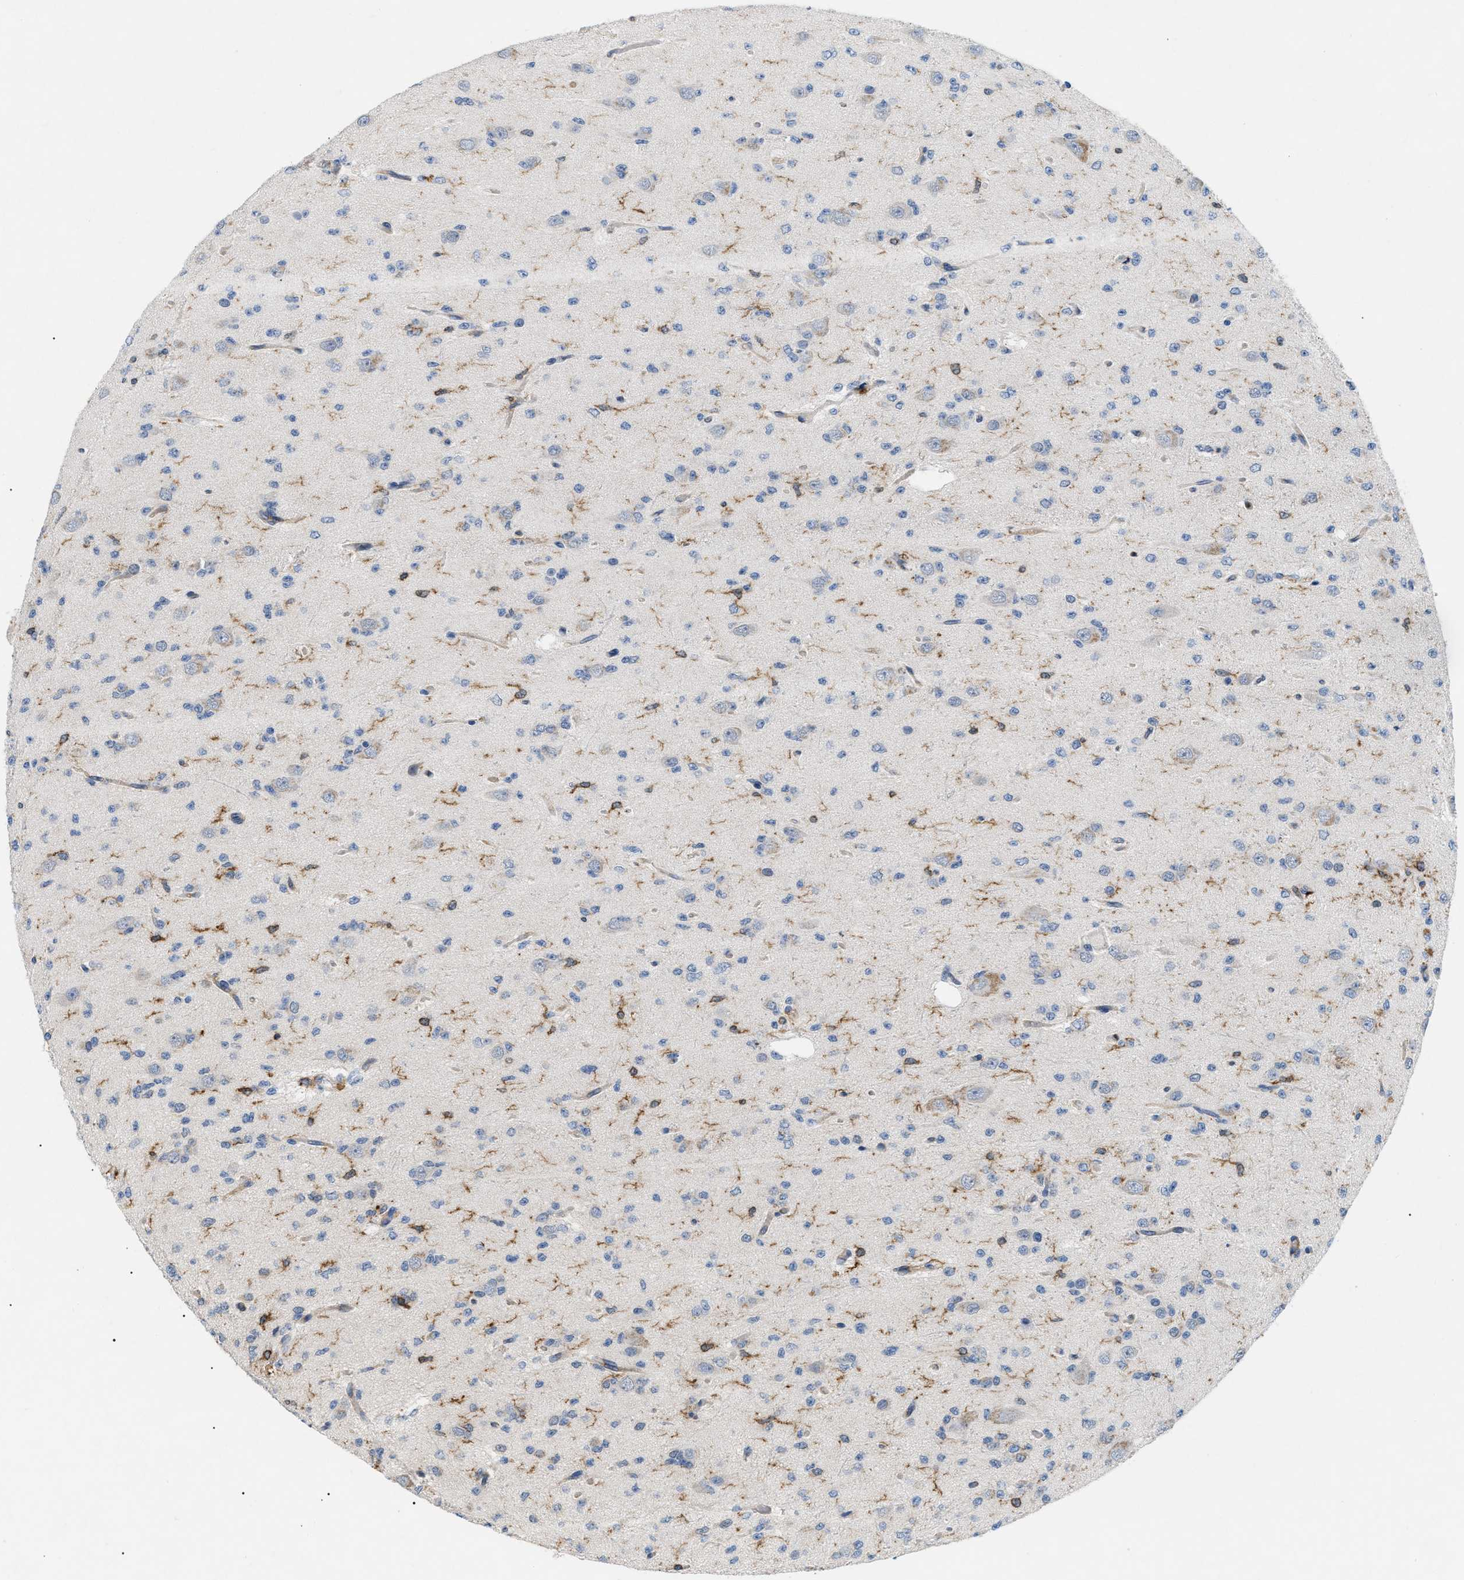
{"staining": {"intensity": "negative", "quantity": "none", "location": "none"}, "tissue": "glioma", "cell_type": "Tumor cells", "image_type": "cancer", "snomed": [{"axis": "morphology", "description": "Glioma, malignant, Low grade"}, {"axis": "topography", "description": "Brain"}], "caption": "The immunohistochemistry (IHC) photomicrograph has no significant staining in tumor cells of glioma tissue.", "gene": "INPP5D", "patient": {"sex": "male", "age": 38}}